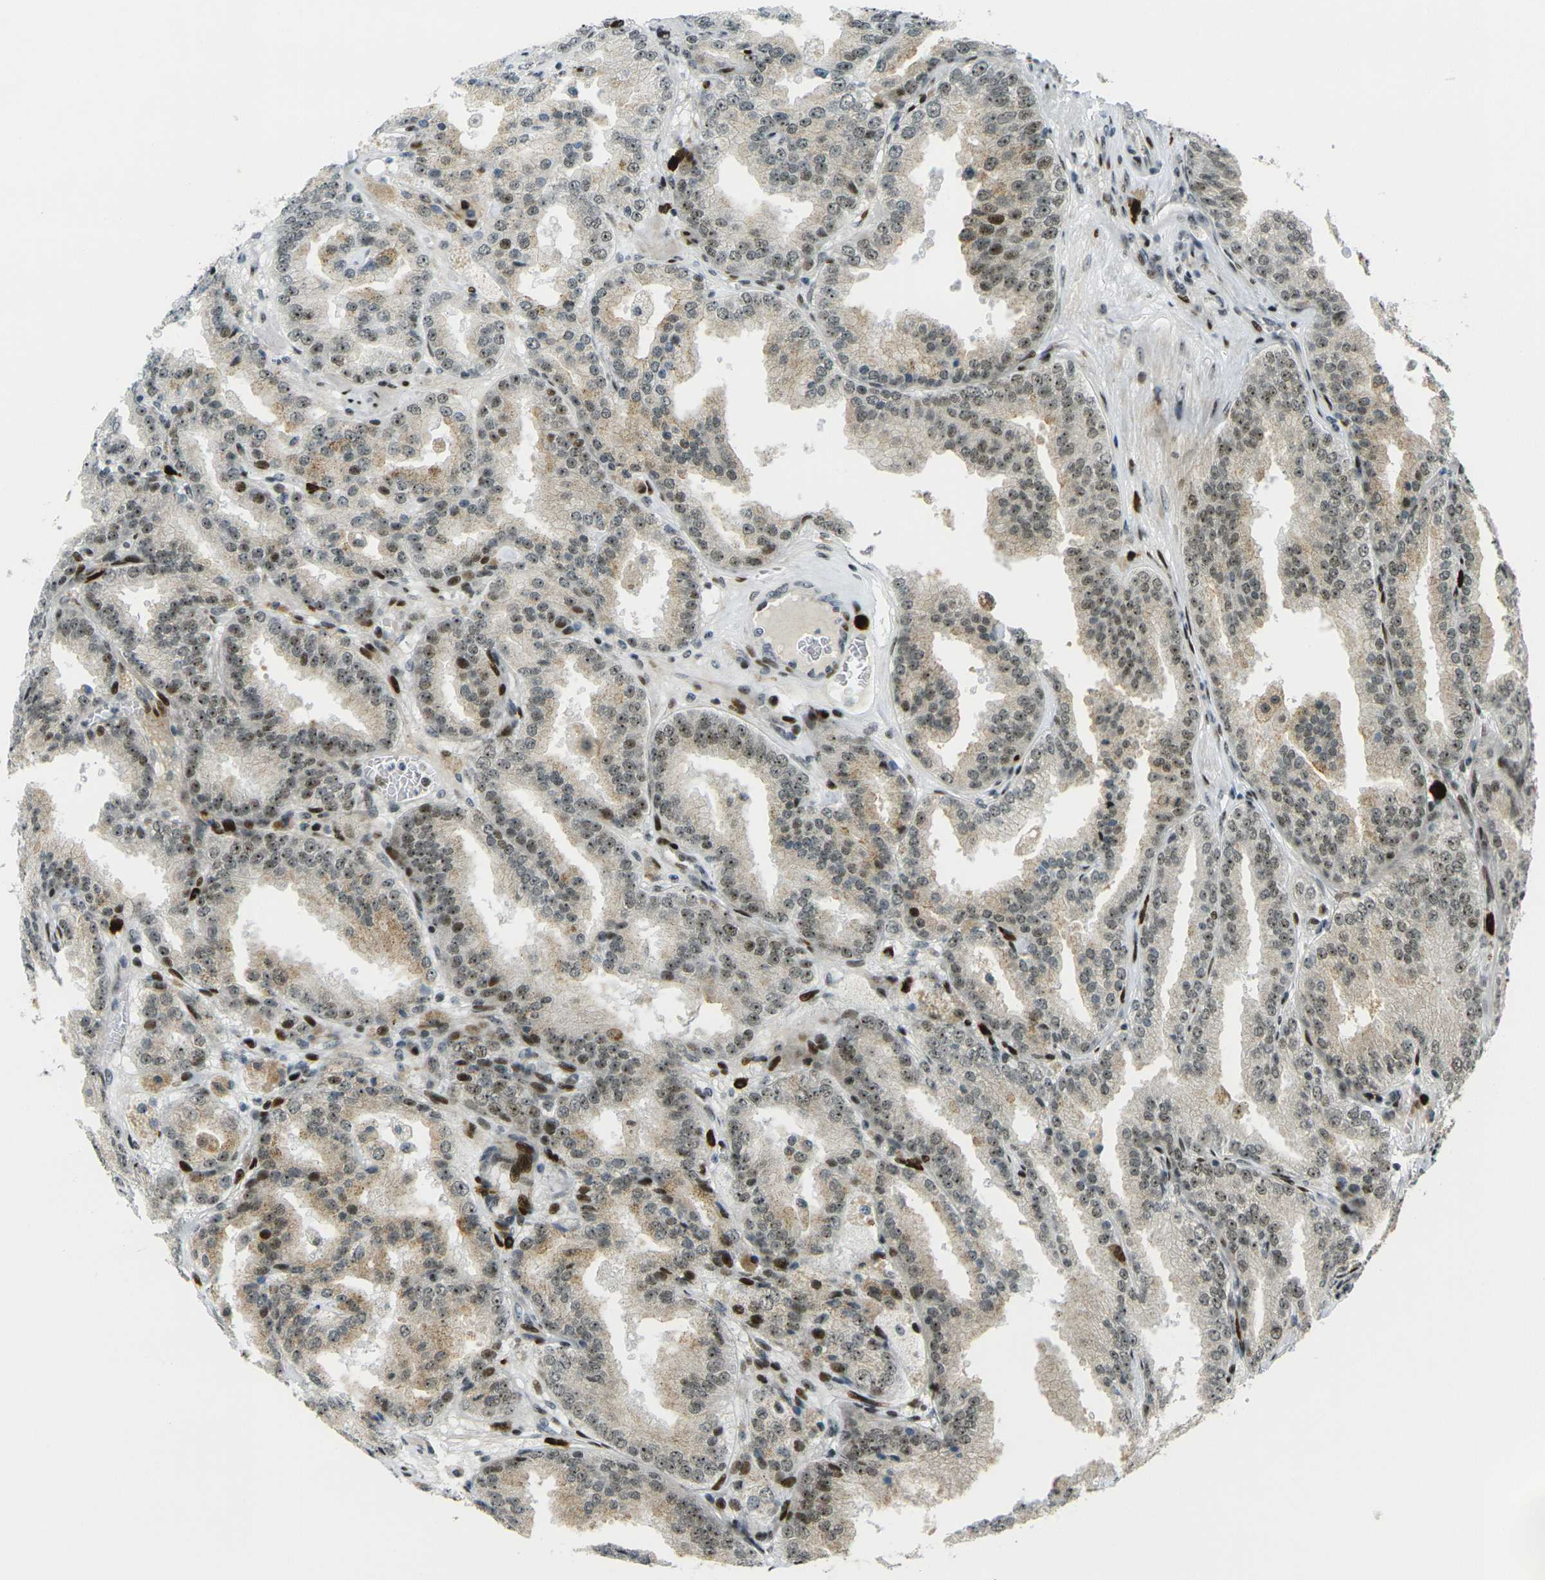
{"staining": {"intensity": "moderate", "quantity": ">75%", "location": "nuclear"}, "tissue": "prostate cancer", "cell_type": "Tumor cells", "image_type": "cancer", "snomed": [{"axis": "morphology", "description": "Adenocarcinoma, High grade"}, {"axis": "topography", "description": "Prostate"}], "caption": "There is medium levels of moderate nuclear expression in tumor cells of prostate cancer (adenocarcinoma (high-grade)), as demonstrated by immunohistochemical staining (brown color).", "gene": "UBE2C", "patient": {"sex": "male", "age": 61}}